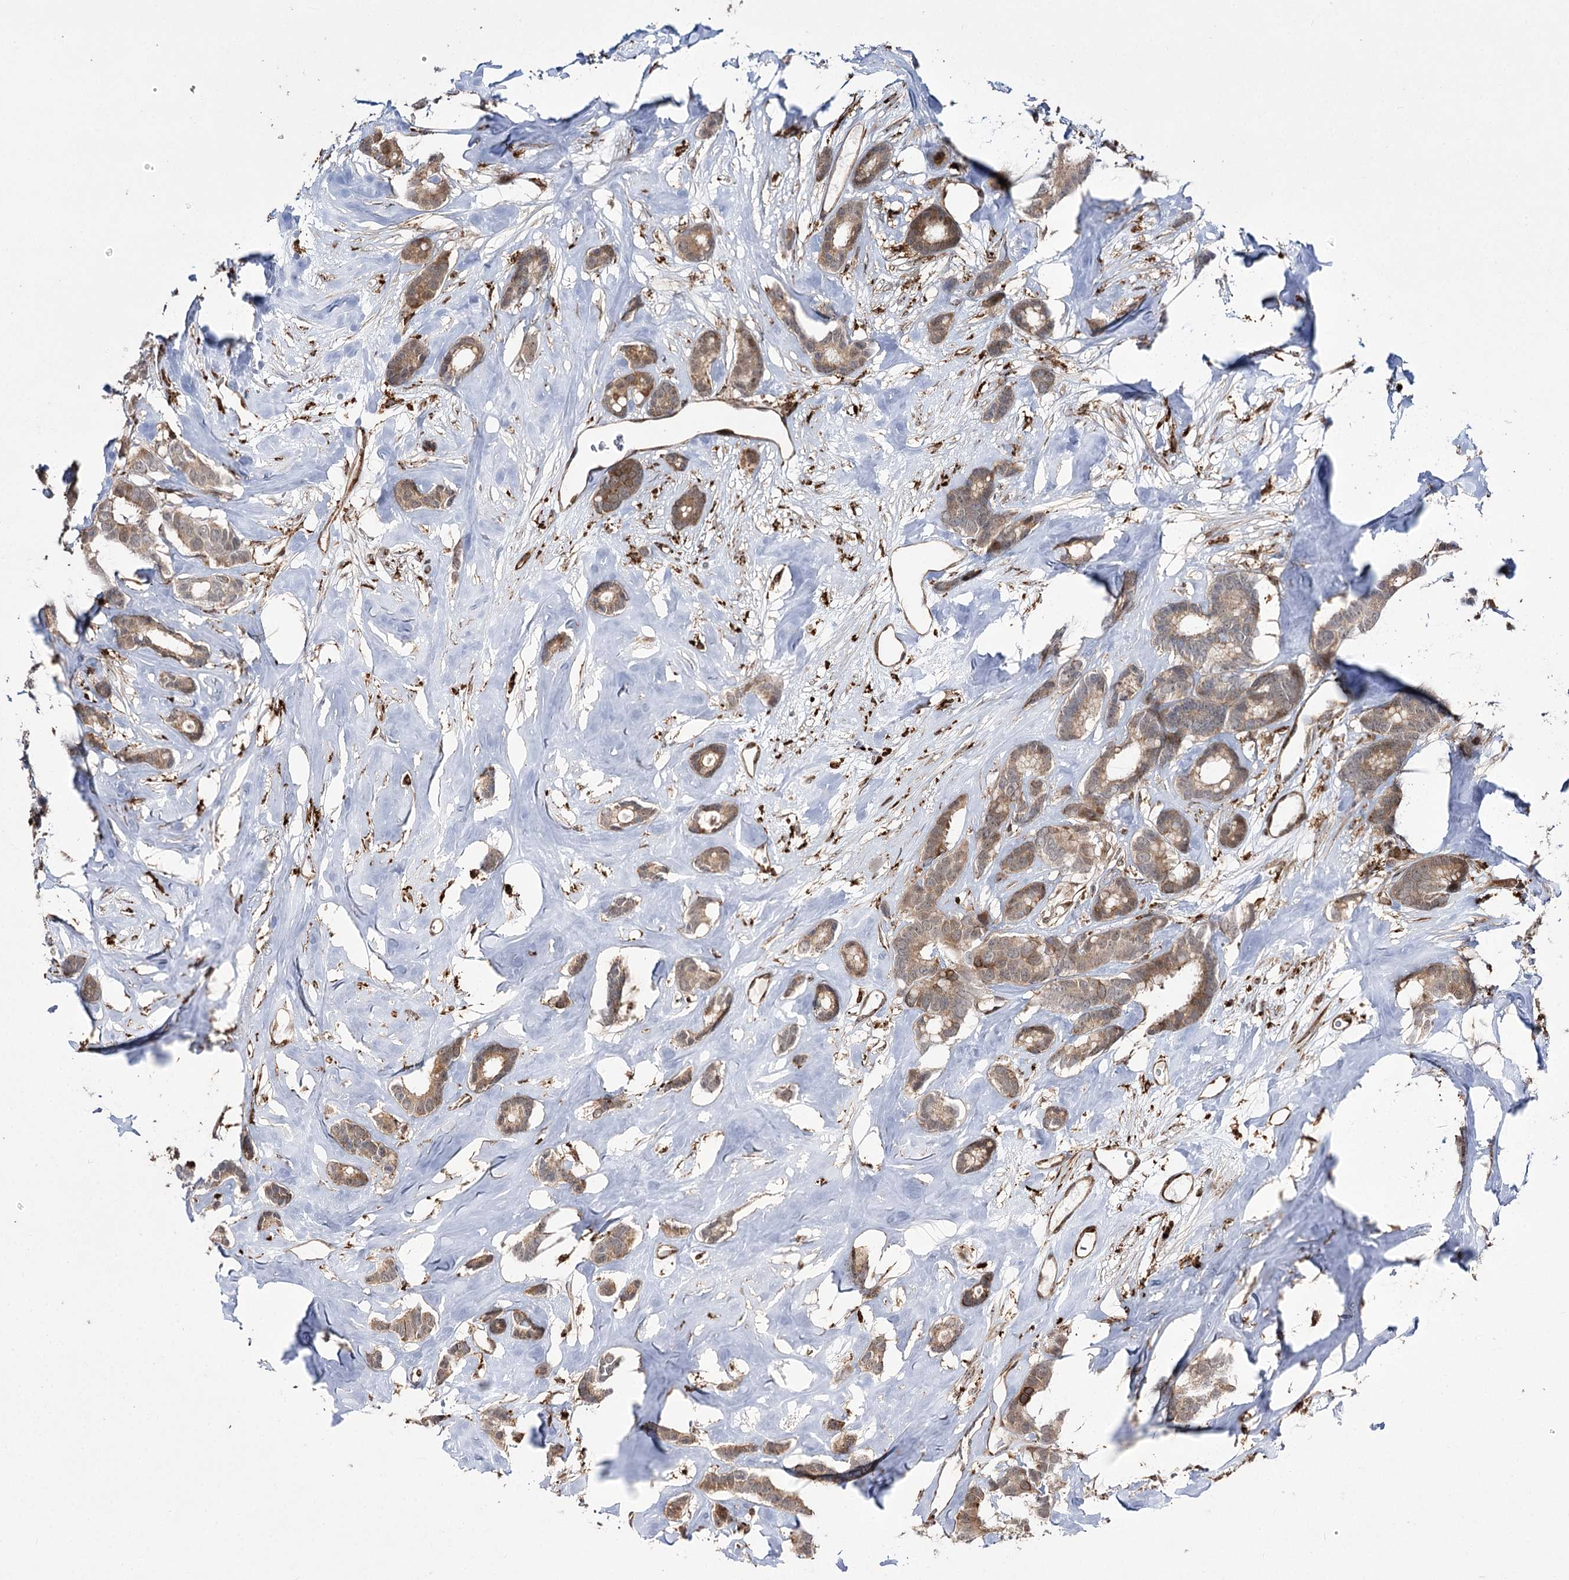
{"staining": {"intensity": "weak", "quantity": ">75%", "location": "cytoplasmic/membranous"}, "tissue": "breast cancer", "cell_type": "Tumor cells", "image_type": "cancer", "snomed": [{"axis": "morphology", "description": "Duct carcinoma"}, {"axis": "topography", "description": "Breast"}], "caption": "Immunohistochemistry (IHC) (DAB (3,3'-diaminobenzidine)) staining of breast cancer shows weak cytoplasmic/membranous protein positivity in about >75% of tumor cells.", "gene": "FANCL", "patient": {"sex": "female", "age": 87}}